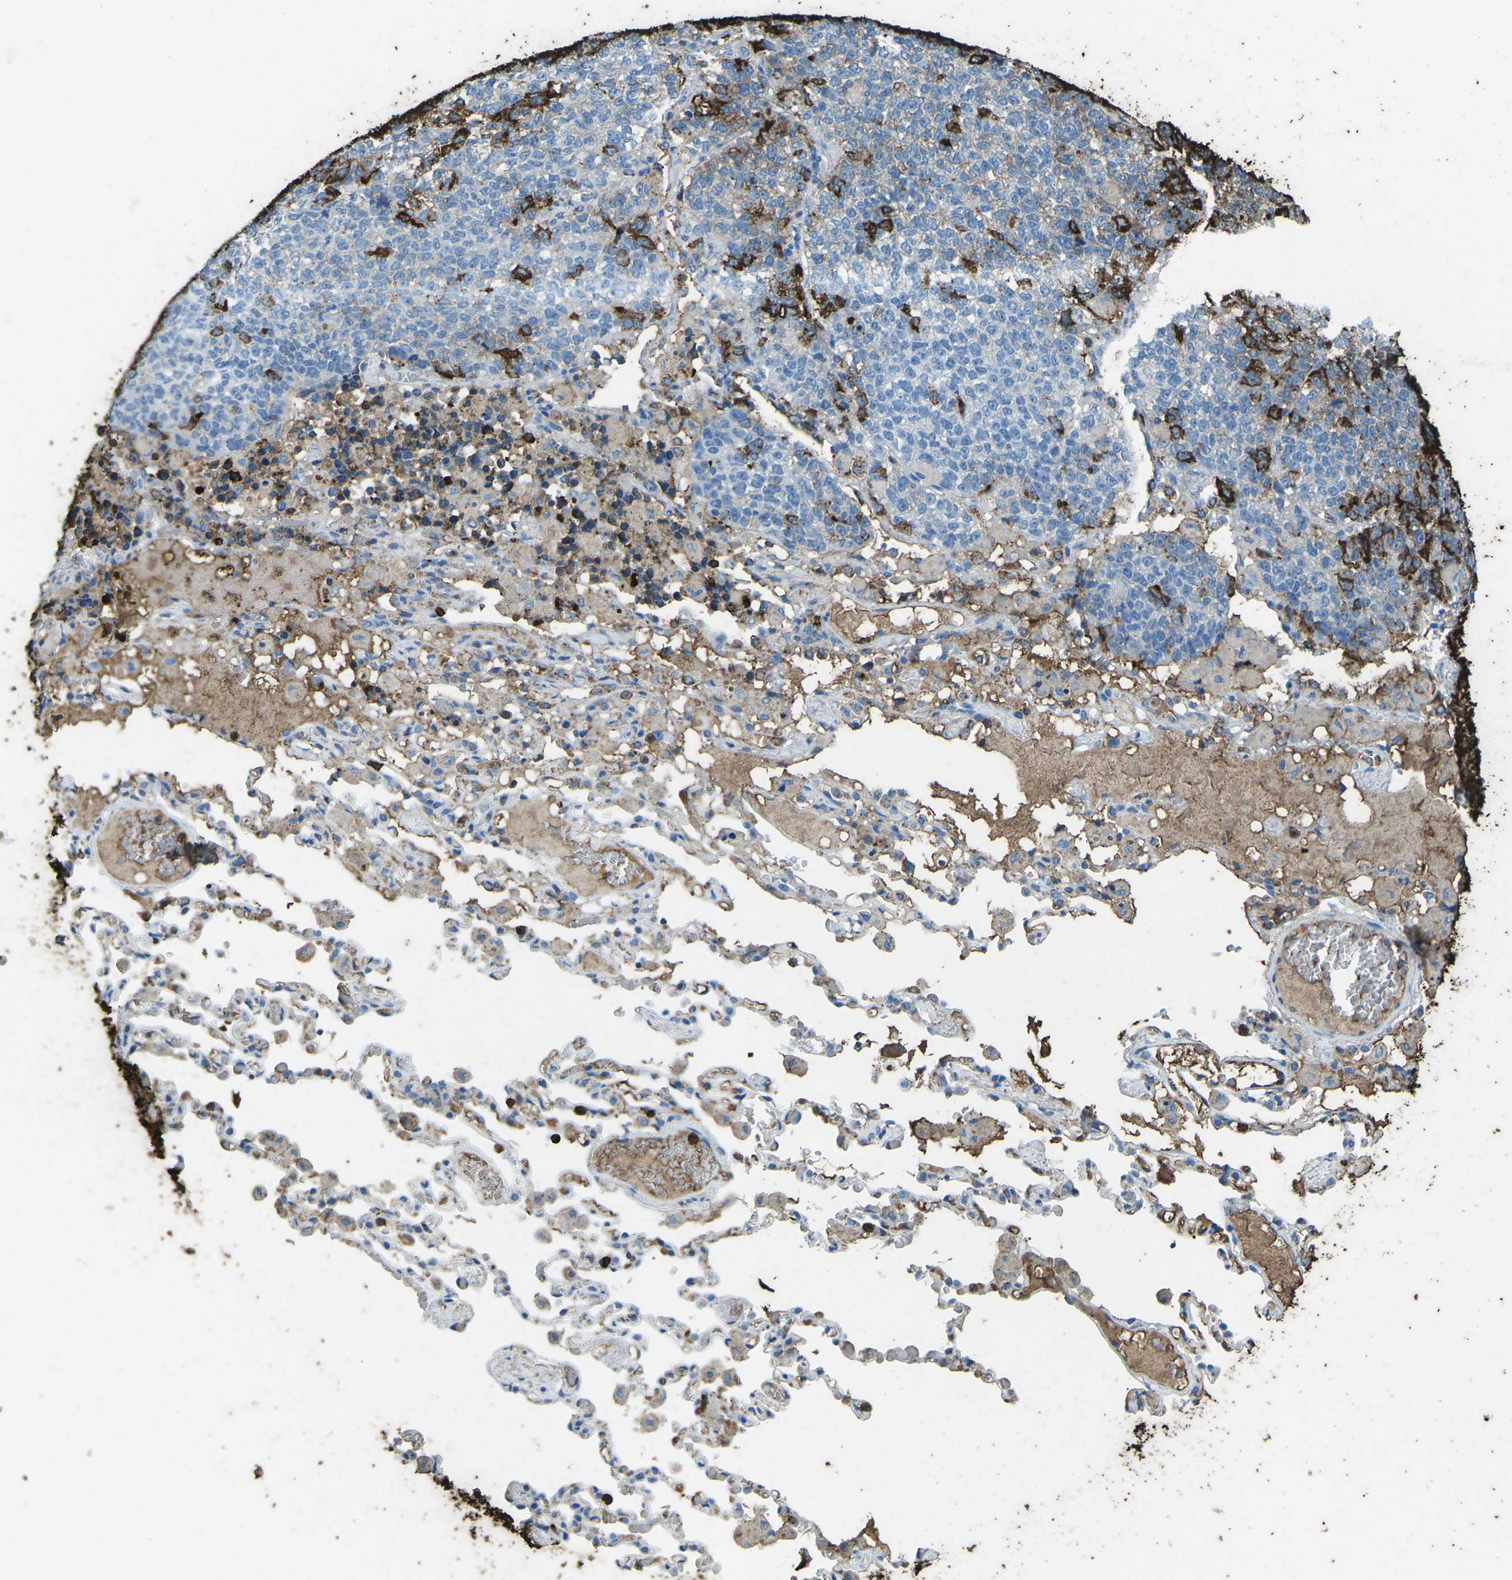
{"staining": {"intensity": "strong", "quantity": "<25%", "location": "cytoplasmic/membranous"}, "tissue": "lung cancer", "cell_type": "Tumor cells", "image_type": "cancer", "snomed": [{"axis": "morphology", "description": "Adenocarcinoma, NOS"}, {"axis": "topography", "description": "Lung"}], "caption": "This micrograph shows immunohistochemistry staining of human lung cancer (adenocarcinoma), with medium strong cytoplasmic/membranous positivity in about <25% of tumor cells.", "gene": "CTAGE1", "patient": {"sex": "male", "age": 49}}